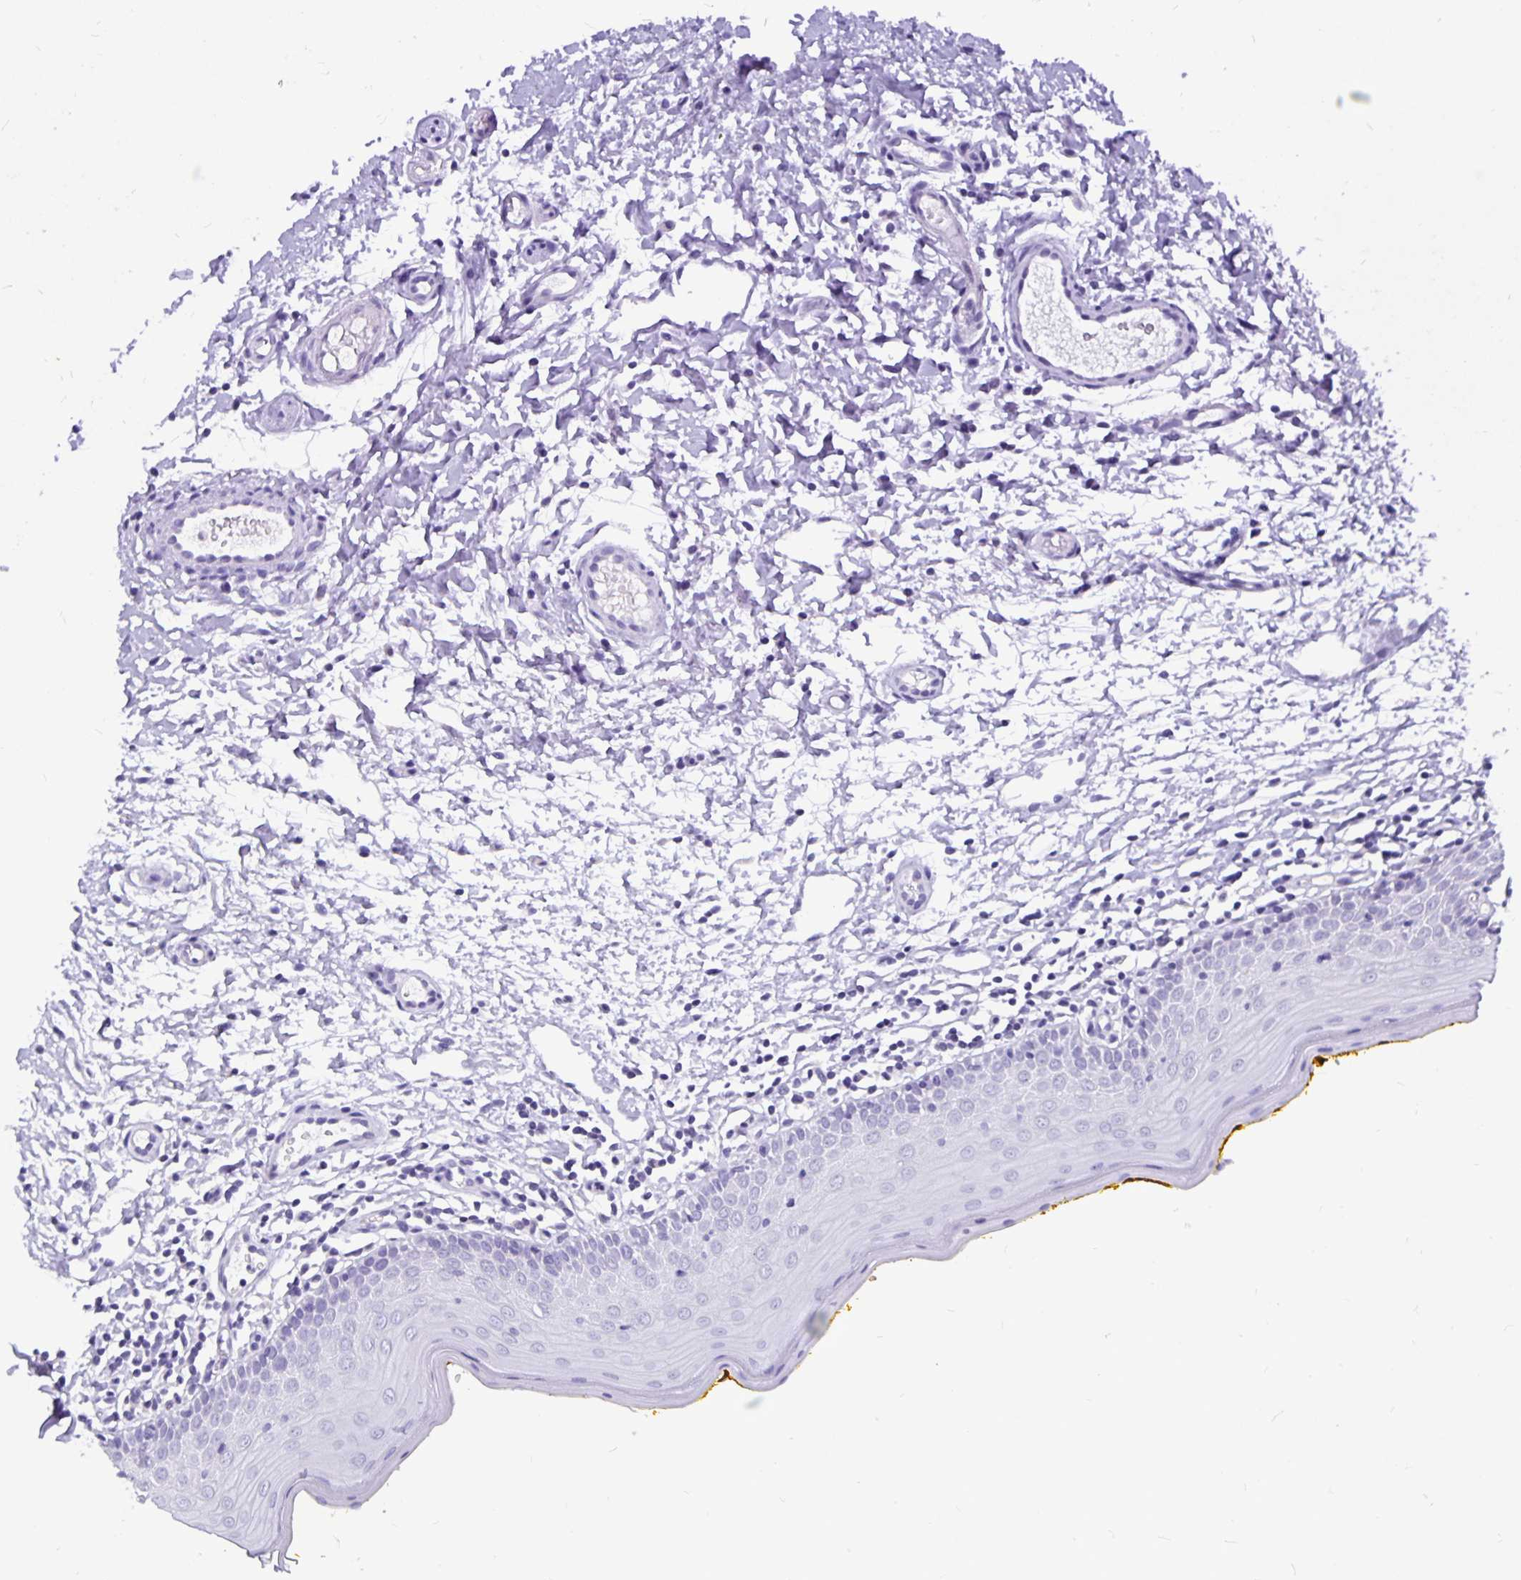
{"staining": {"intensity": "negative", "quantity": "none", "location": "none"}, "tissue": "oral mucosa", "cell_type": "Squamous epithelial cells", "image_type": "normal", "snomed": [{"axis": "morphology", "description": "Normal tissue, NOS"}, {"axis": "topography", "description": "Oral tissue"}, {"axis": "topography", "description": "Tounge, NOS"}], "caption": "Immunohistochemistry (IHC) of benign oral mucosa displays no staining in squamous epithelial cells.", "gene": "ODF3B", "patient": {"sex": "female", "age": 58}}